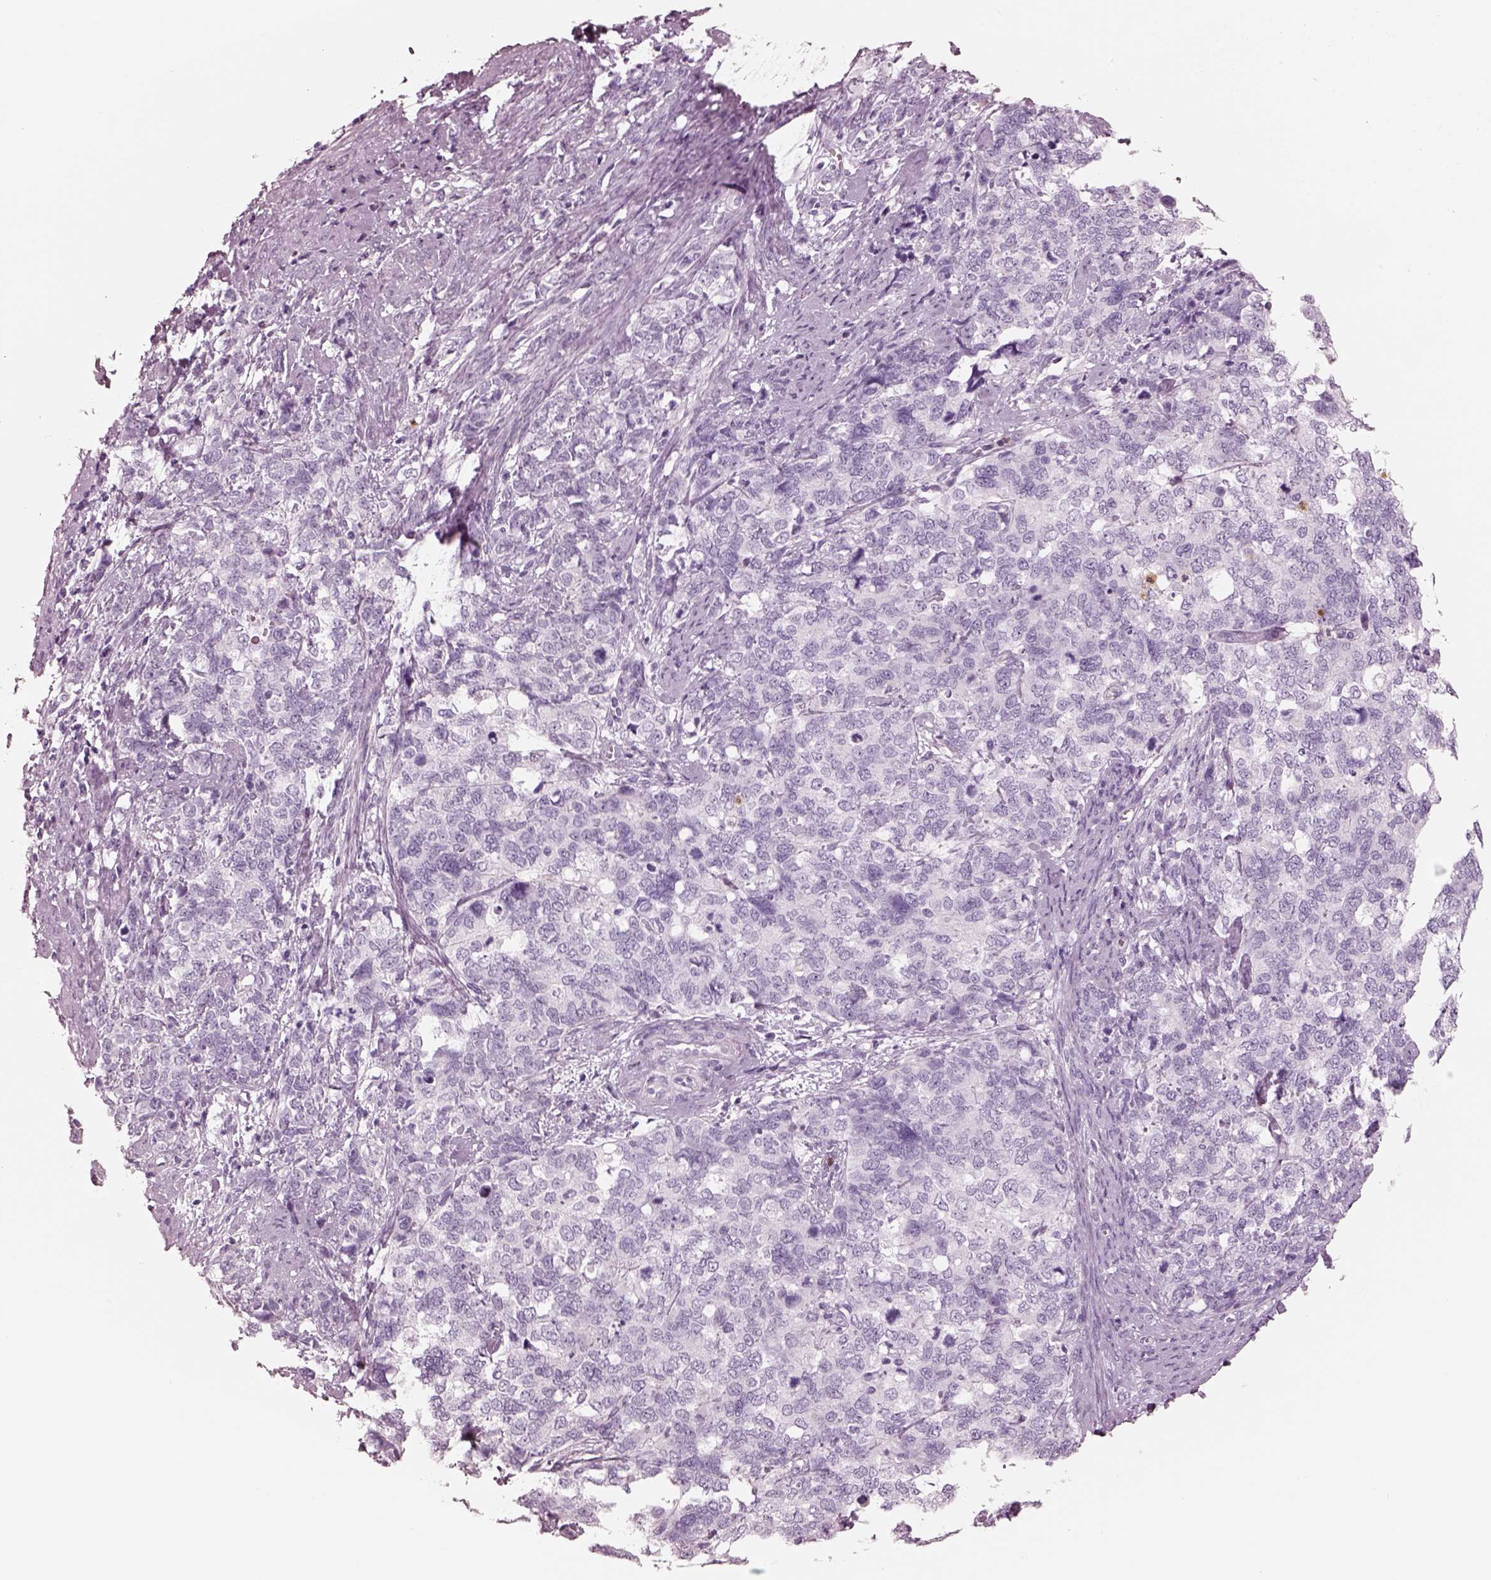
{"staining": {"intensity": "negative", "quantity": "none", "location": "none"}, "tissue": "cervical cancer", "cell_type": "Tumor cells", "image_type": "cancer", "snomed": [{"axis": "morphology", "description": "Squamous cell carcinoma, NOS"}, {"axis": "topography", "description": "Cervix"}], "caption": "This is an immunohistochemistry (IHC) image of human cervical cancer (squamous cell carcinoma). There is no expression in tumor cells.", "gene": "ELANE", "patient": {"sex": "female", "age": 63}}